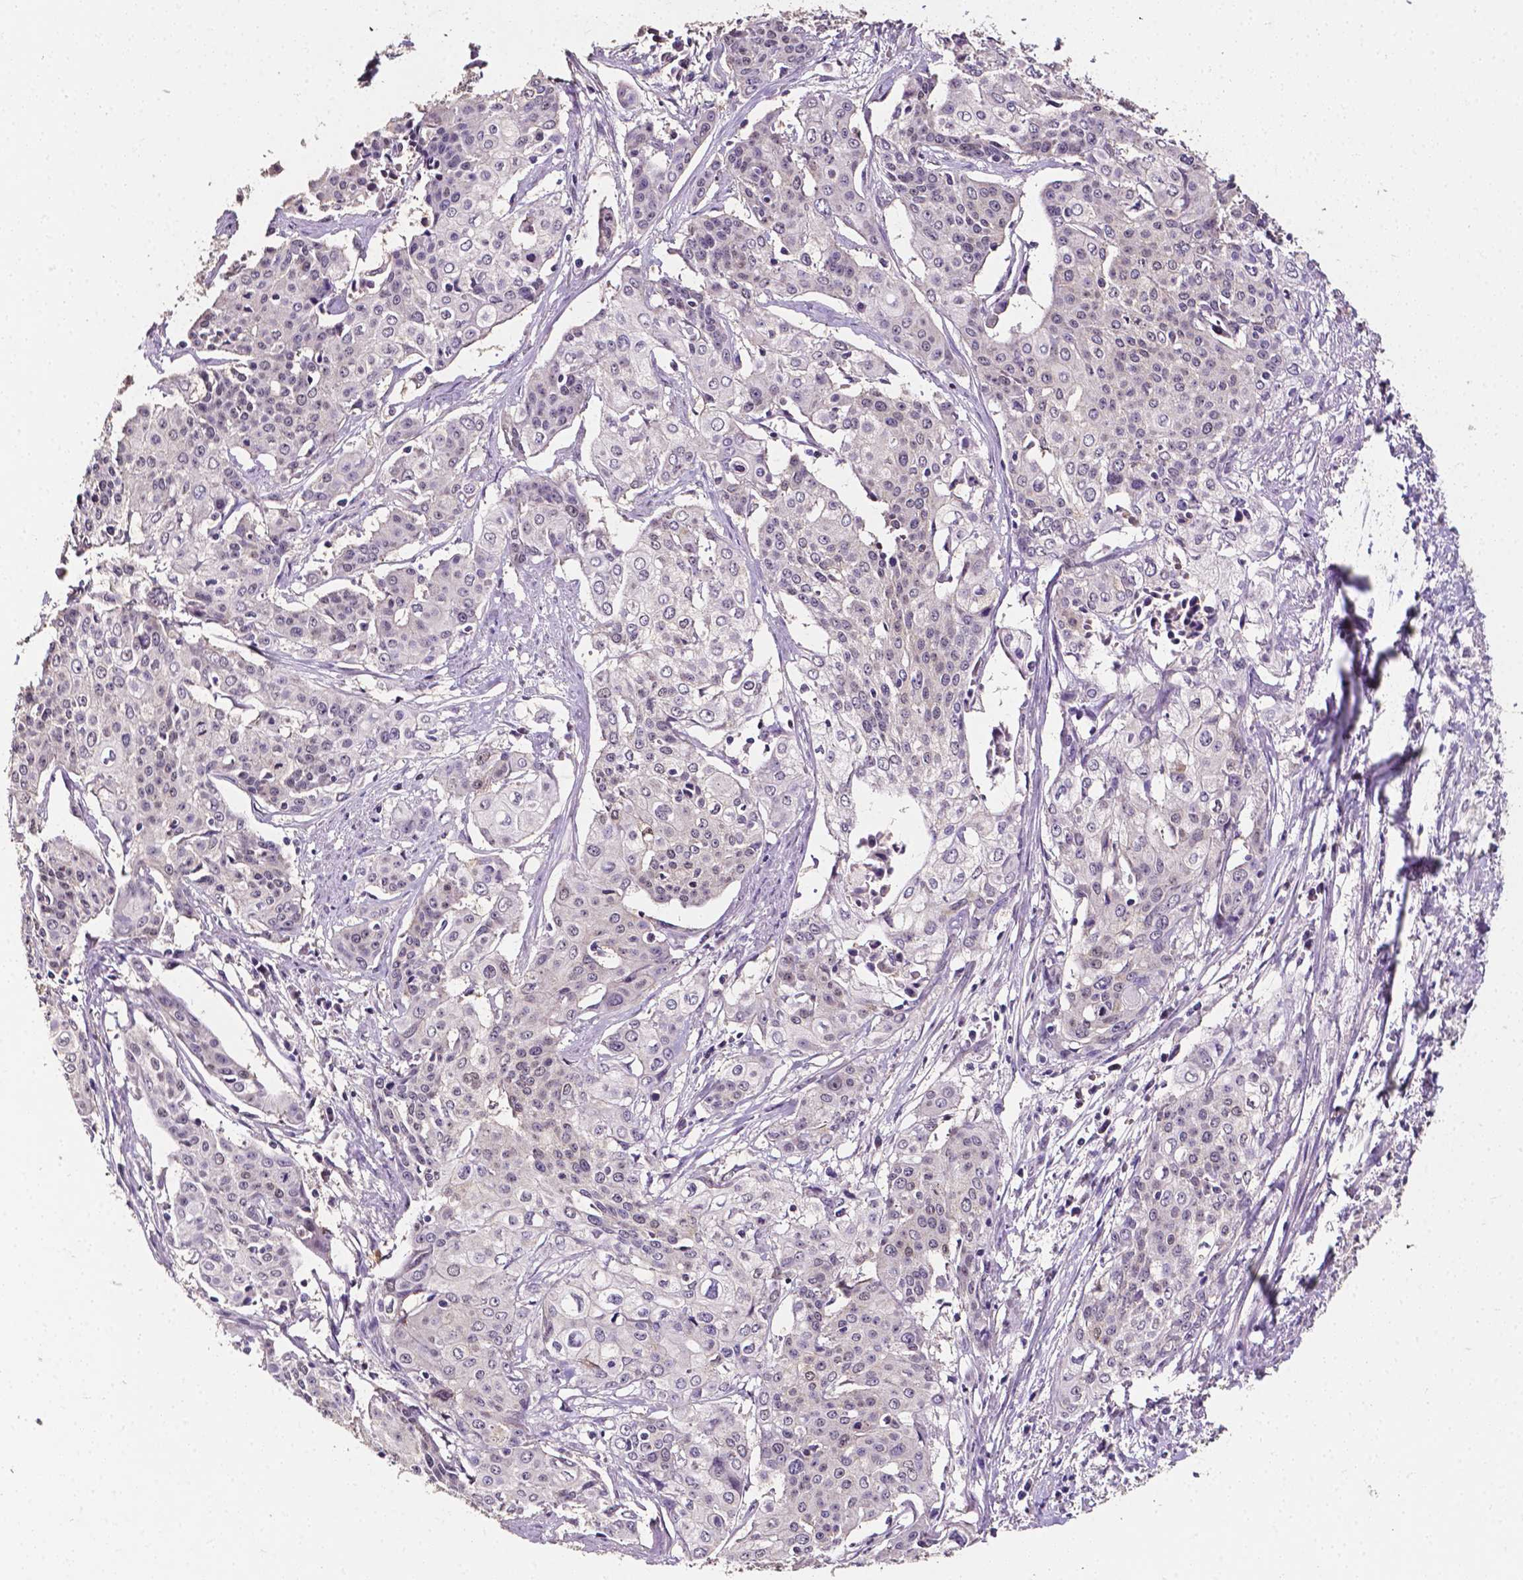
{"staining": {"intensity": "negative", "quantity": "none", "location": "none"}, "tissue": "cervical cancer", "cell_type": "Tumor cells", "image_type": "cancer", "snomed": [{"axis": "morphology", "description": "Squamous cell carcinoma, NOS"}, {"axis": "topography", "description": "Cervix"}], "caption": "A photomicrograph of human cervical cancer (squamous cell carcinoma) is negative for staining in tumor cells.", "gene": "PSAT1", "patient": {"sex": "female", "age": 39}}